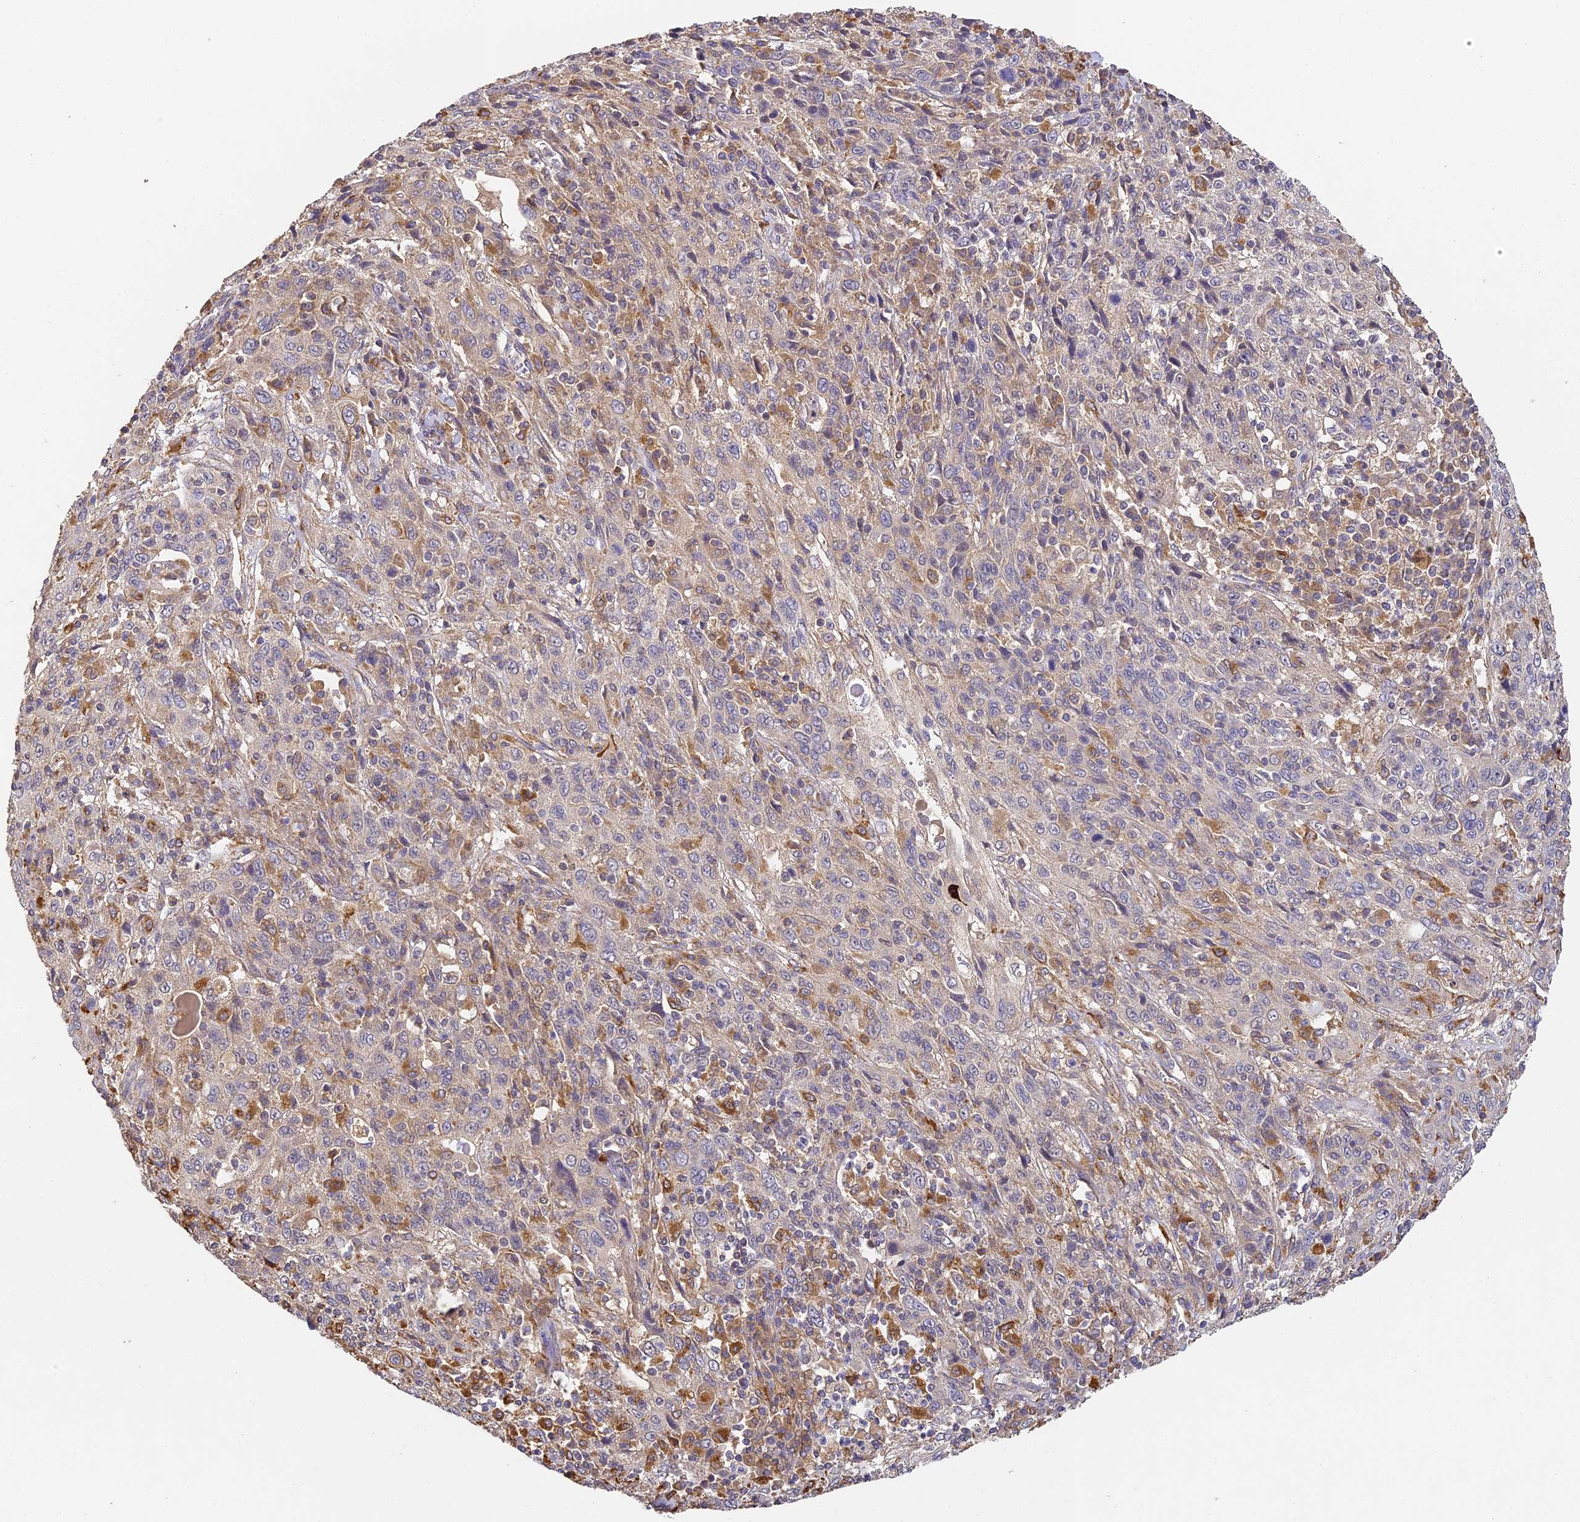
{"staining": {"intensity": "weak", "quantity": "25%-75%", "location": "cytoplasmic/membranous"}, "tissue": "cervical cancer", "cell_type": "Tumor cells", "image_type": "cancer", "snomed": [{"axis": "morphology", "description": "Squamous cell carcinoma, NOS"}, {"axis": "topography", "description": "Cervix"}], "caption": "A brown stain labels weak cytoplasmic/membranous positivity of a protein in cervical cancer tumor cells. (IHC, brightfield microscopy, high magnification).", "gene": "YAE1", "patient": {"sex": "female", "age": 46}}